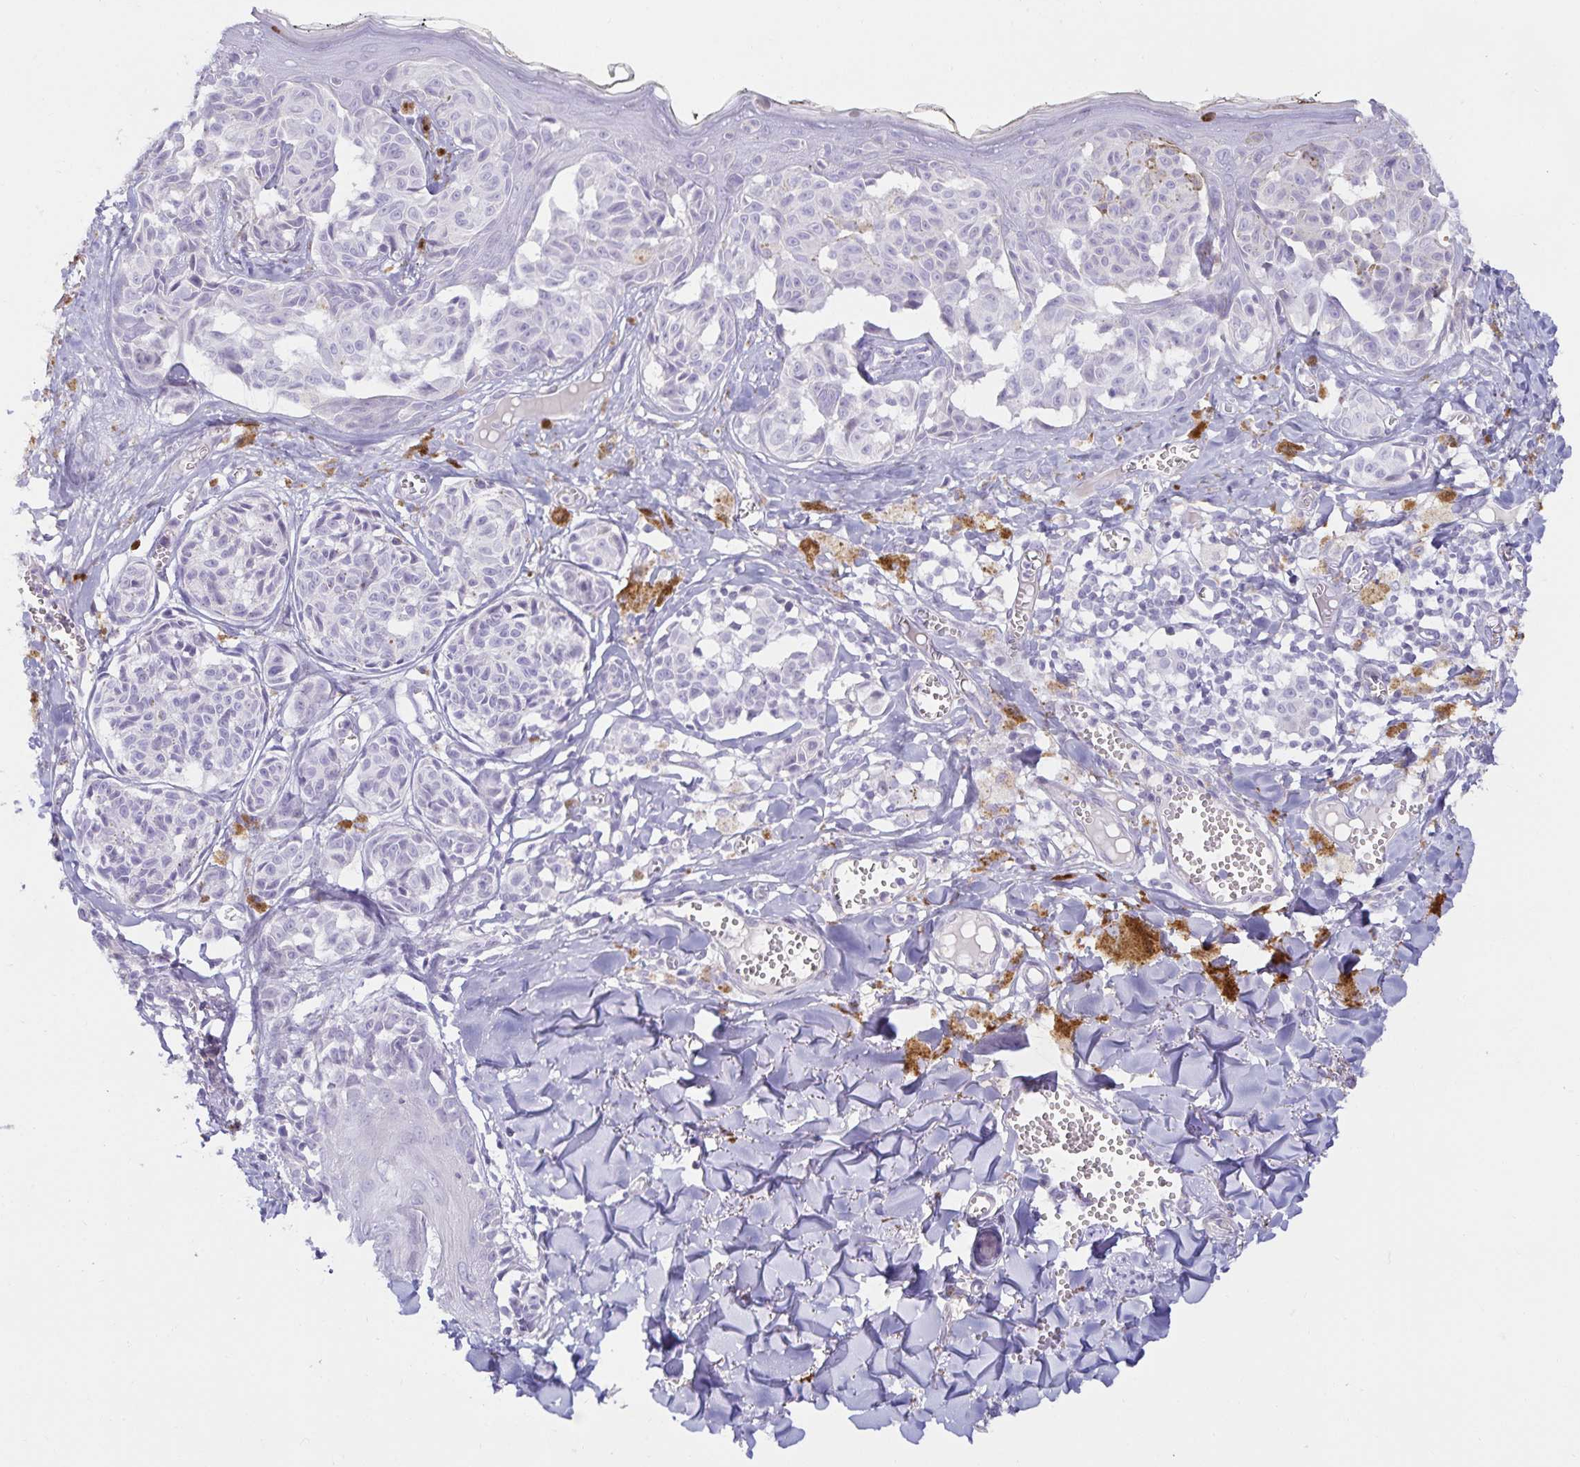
{"staining": {"intensity": "negative", "quantity": "none", "location": "none"}, "tissue": "melanoma", "cell_type": "Tumor cells", "image_type": "cancer", "snomed": [{"axis": "morphology", "description": "Malignant melanoma, NOS"}, {"axis": "topography", "description": "Skin"}], "caption": "Malignant melanoma stained for a protein using immunohistochemistry (IHC) exhibits no expression tumor cells.", "gene": "SPAG4", "patient": {"sex": "female", "age": 43}}